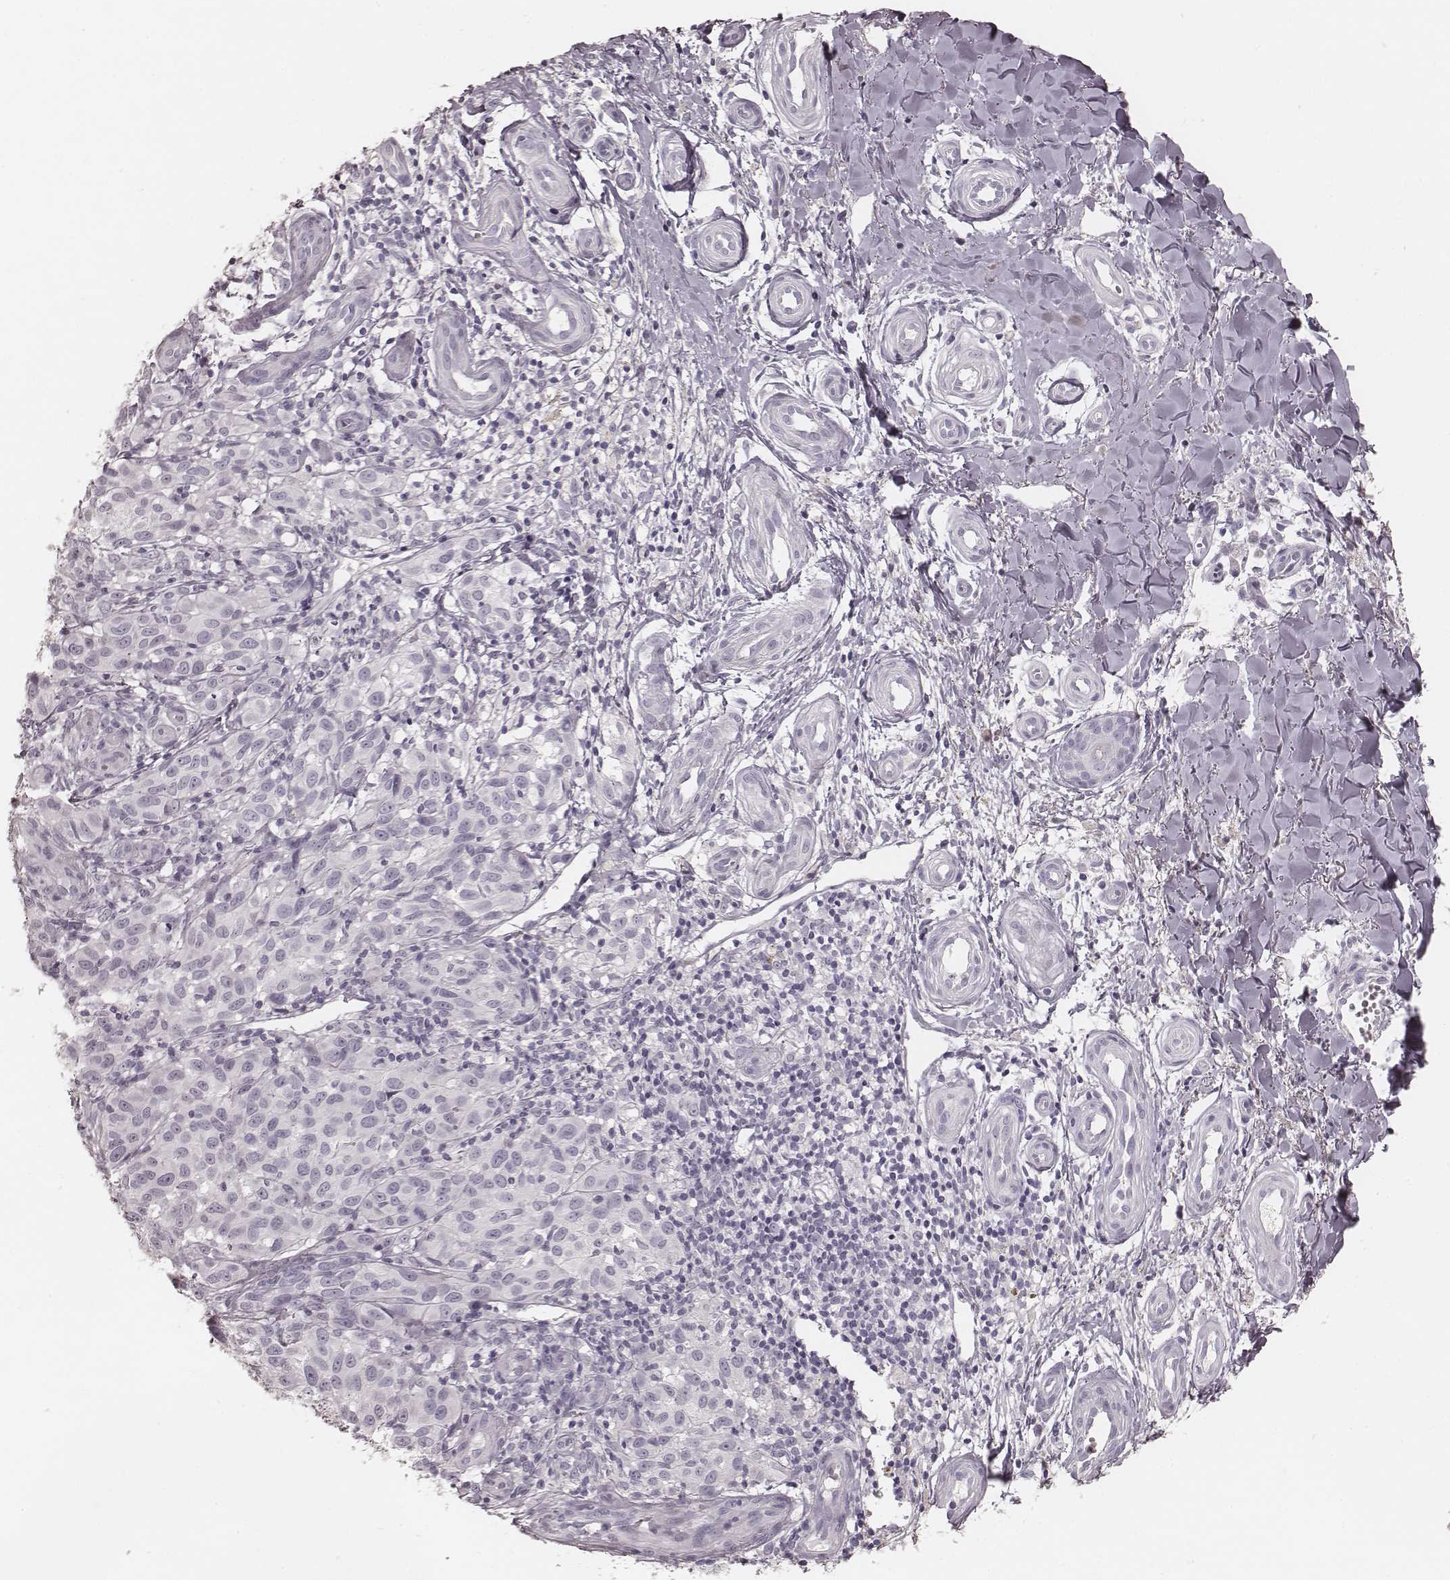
{"staining": {"intensity": "negative", "quantity": "none", "location": "none"}, "tissue": "melanoma", "cell_type": "Tumor cells", "image_type": "cancer", "snomed": [{"axis": "morphology", "description": "Malignant melanoma, NOS"}, {"axis": "topography", "description": "Skin"}], "caption": "A micrograph of human malignant melanoma is negative for staining in tumor cells. (Brightfield microscopy of DAB (3,3'-diaminobenzidine) IHC at high magnification).", "gene": "KRT26", "patient": {"sex": "female", "age": 53}}